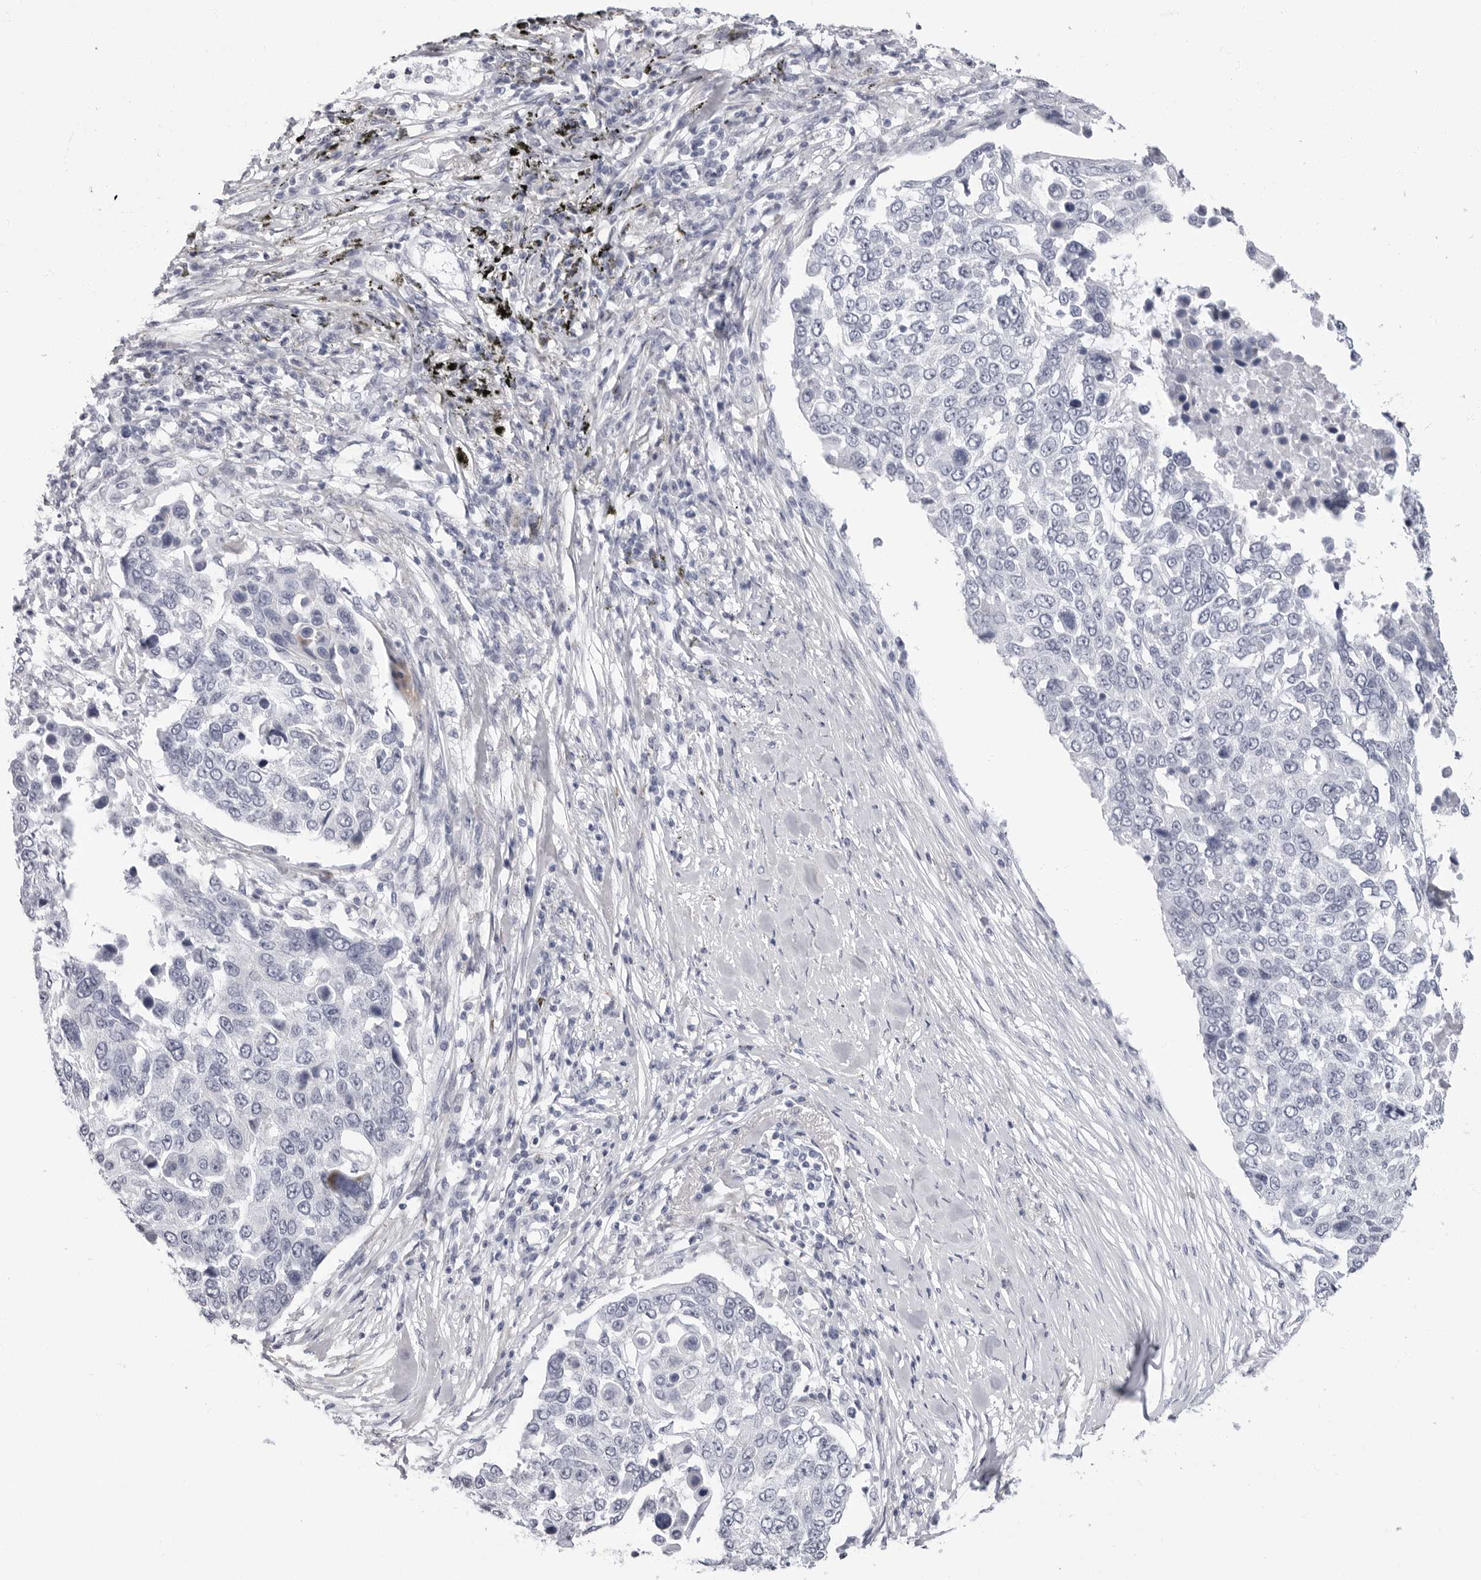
{"staining": {"intensity": "negative", "quantity": "none", "location": "none"}, "tissue": "lung cancer", "cell_type": "Tumor cells", "image_type": "cancer", "snomed": [{"axis": "morphology", "description": "Squamous cell carcinoma, NOS"}, {"axis": "topography", "description": "Lung"}], "caption": "IHC of human squamous cell carcinoma (lung) reveals no expression in tumor cells. (DAB (3,3'-diaminobenzidine) immunohistochemistry visualized using brightfield microscopy, high magnification).", "gene": "ERICH3", "patient": {"sex": "male", "age": 66}}